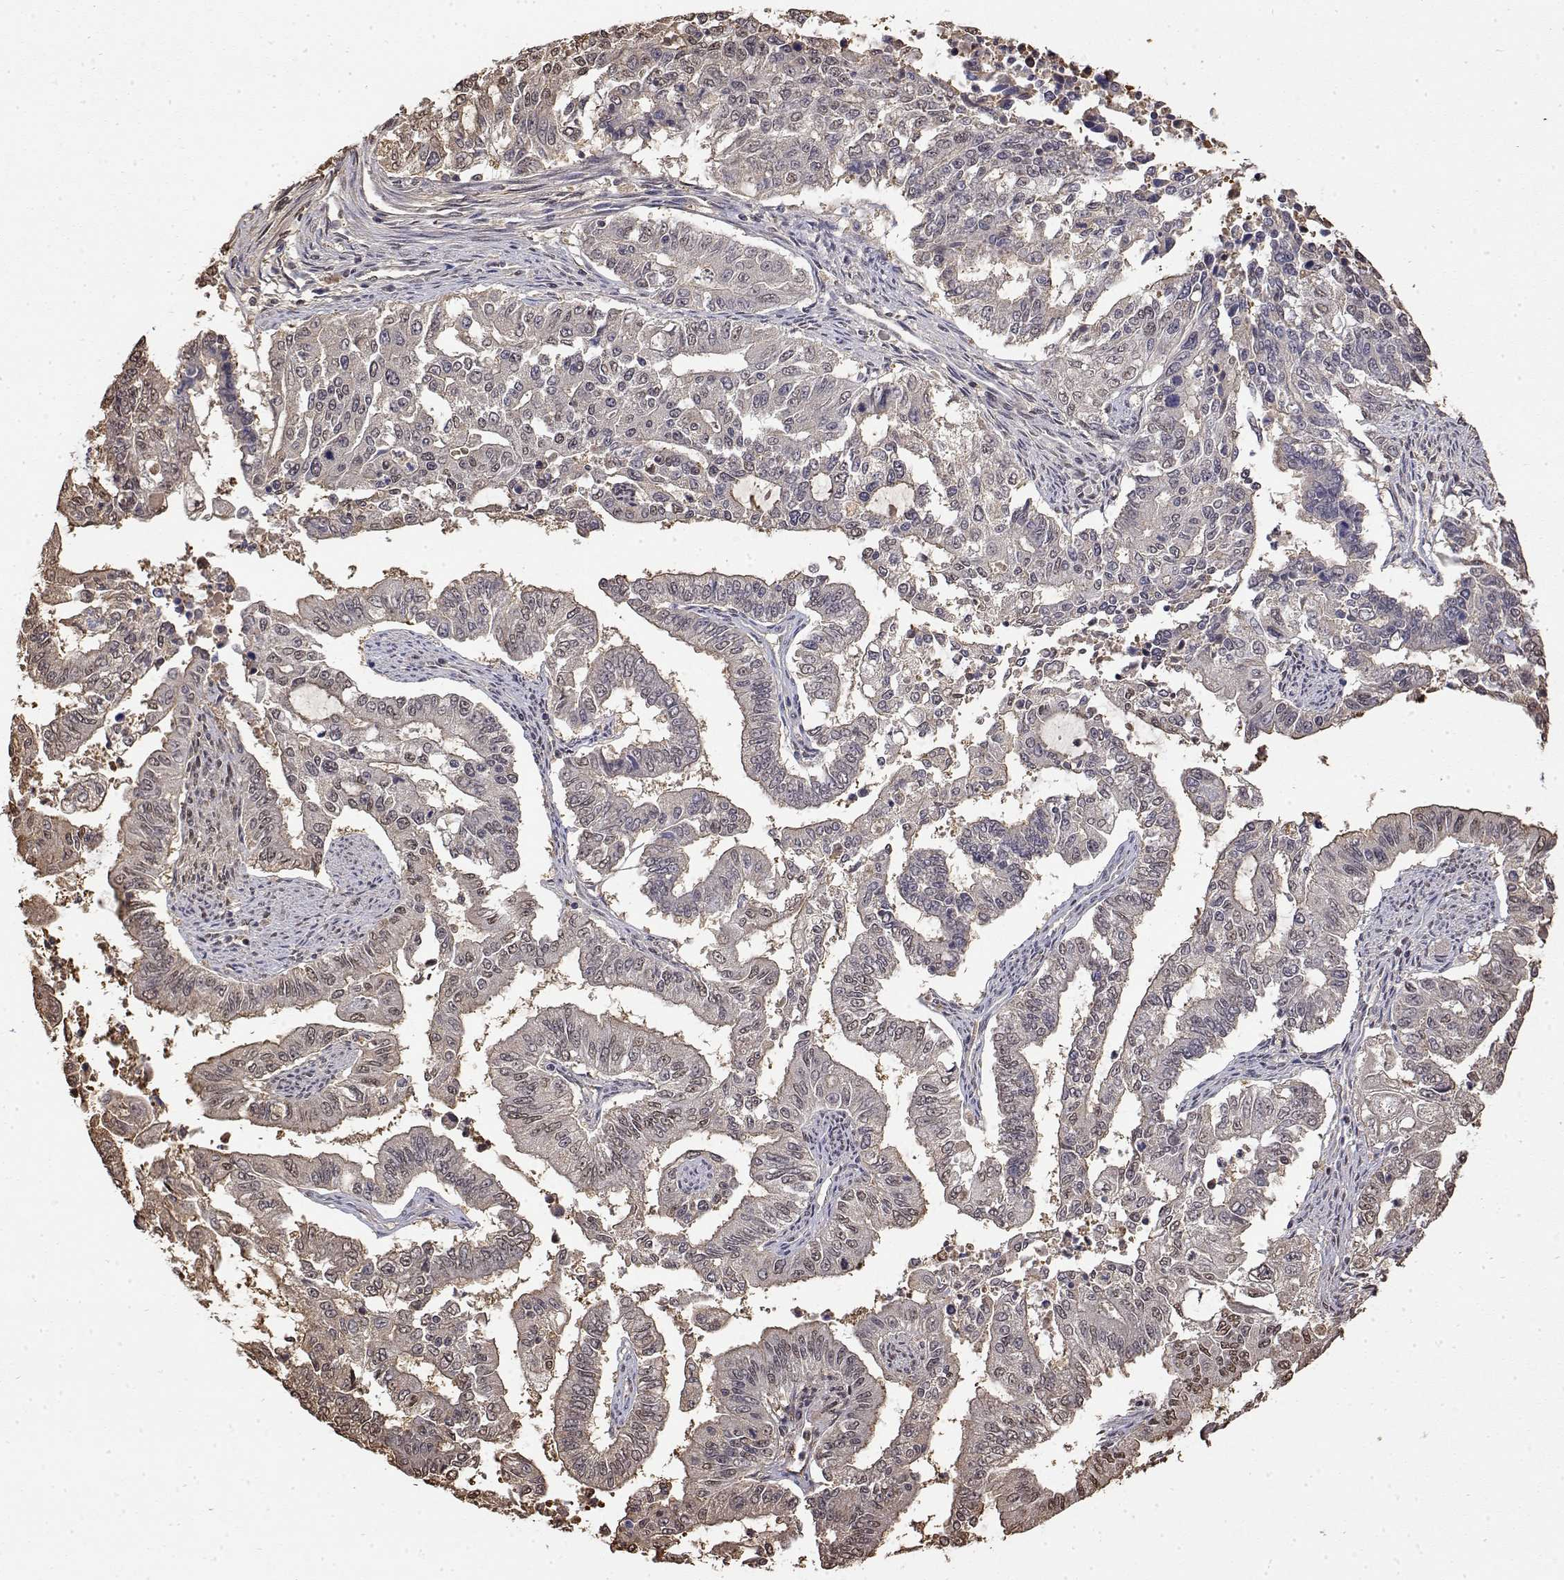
{"staining": {"intensity": "weak", "quantity": ">75%", "location": "nuclear"}, "tissue": "endometrial cancer", "cell_type": "Tumor cells", "image_type": "cancer", "snomed": [{"axis": "morphology", "description": "Adenocarcinoma, NOS"}, {"axis": "topography", "description": "Uterus"}], "caption": "Endometrial cancer was stained to show a protein in brown. There is low levels of weak nuclear expression in approximately >75% of tumor cells.", "gene": "TPI1", "patient": {"sex": "female", "age": 59}}